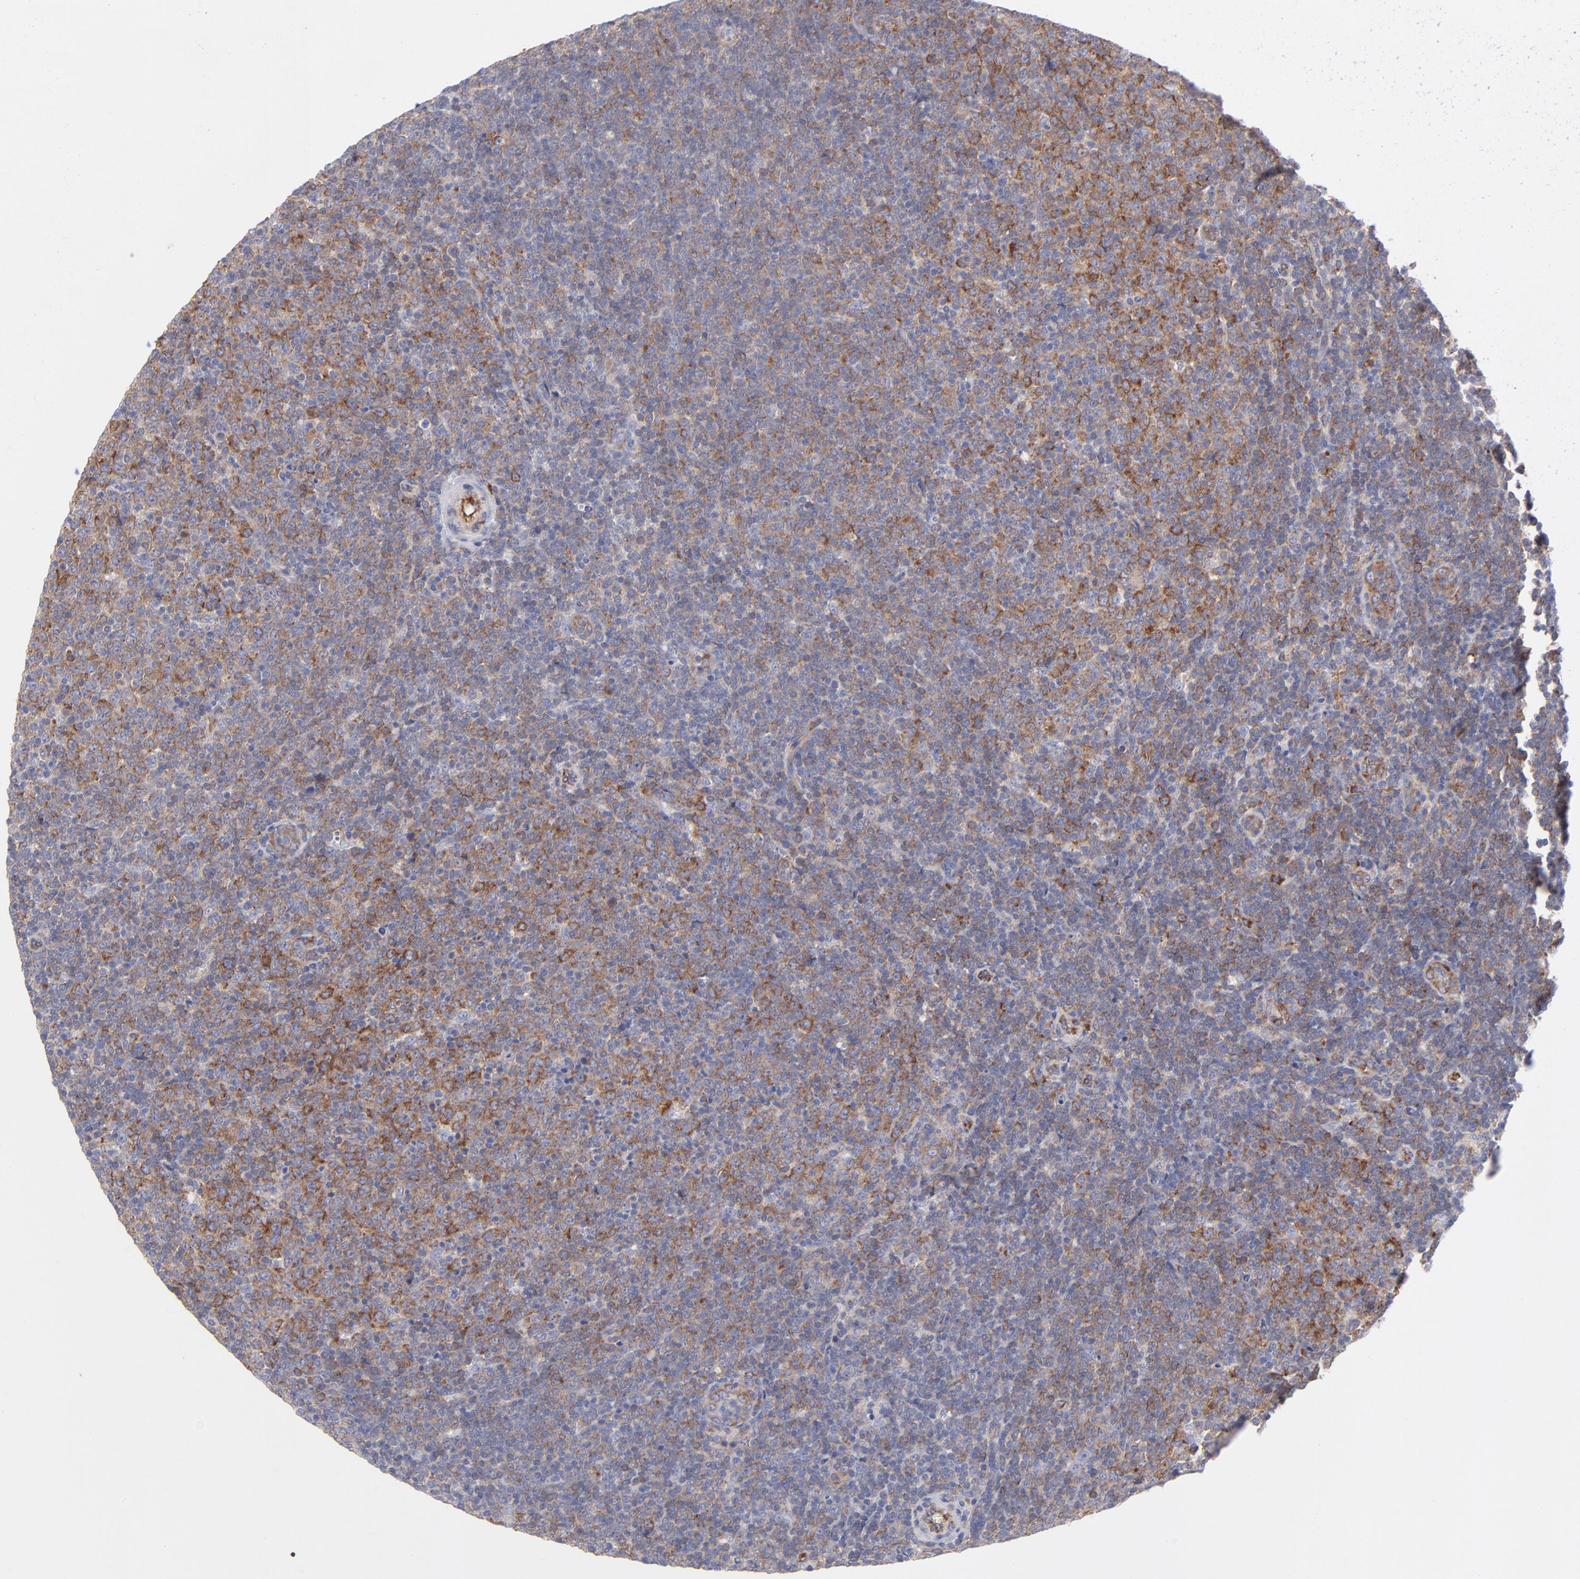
{"staining": {"intensity": "moderate", "quantity": ">75%", "location": "cytoplasmic/membranous"}, "tissue": "lymphoma", "cell_type": "Tumor cells", "image_type": "cancer", "snomed": [{"axis": "morphology", "description": "Malignant lymphoma, non-Hodgkin's type, Low grade"}, {"axis": "topography", "description": "Lymph node"}], "caption": "A micrograph of human malignant lymphoma, non-Hodgkin's type (low-grade) stained for a protein reveals moderate cytoplasmic/membranous brown staining in tumor cells.", "gene": "EIF2AK2", "patient": {"sex": "male", "age": 70}}